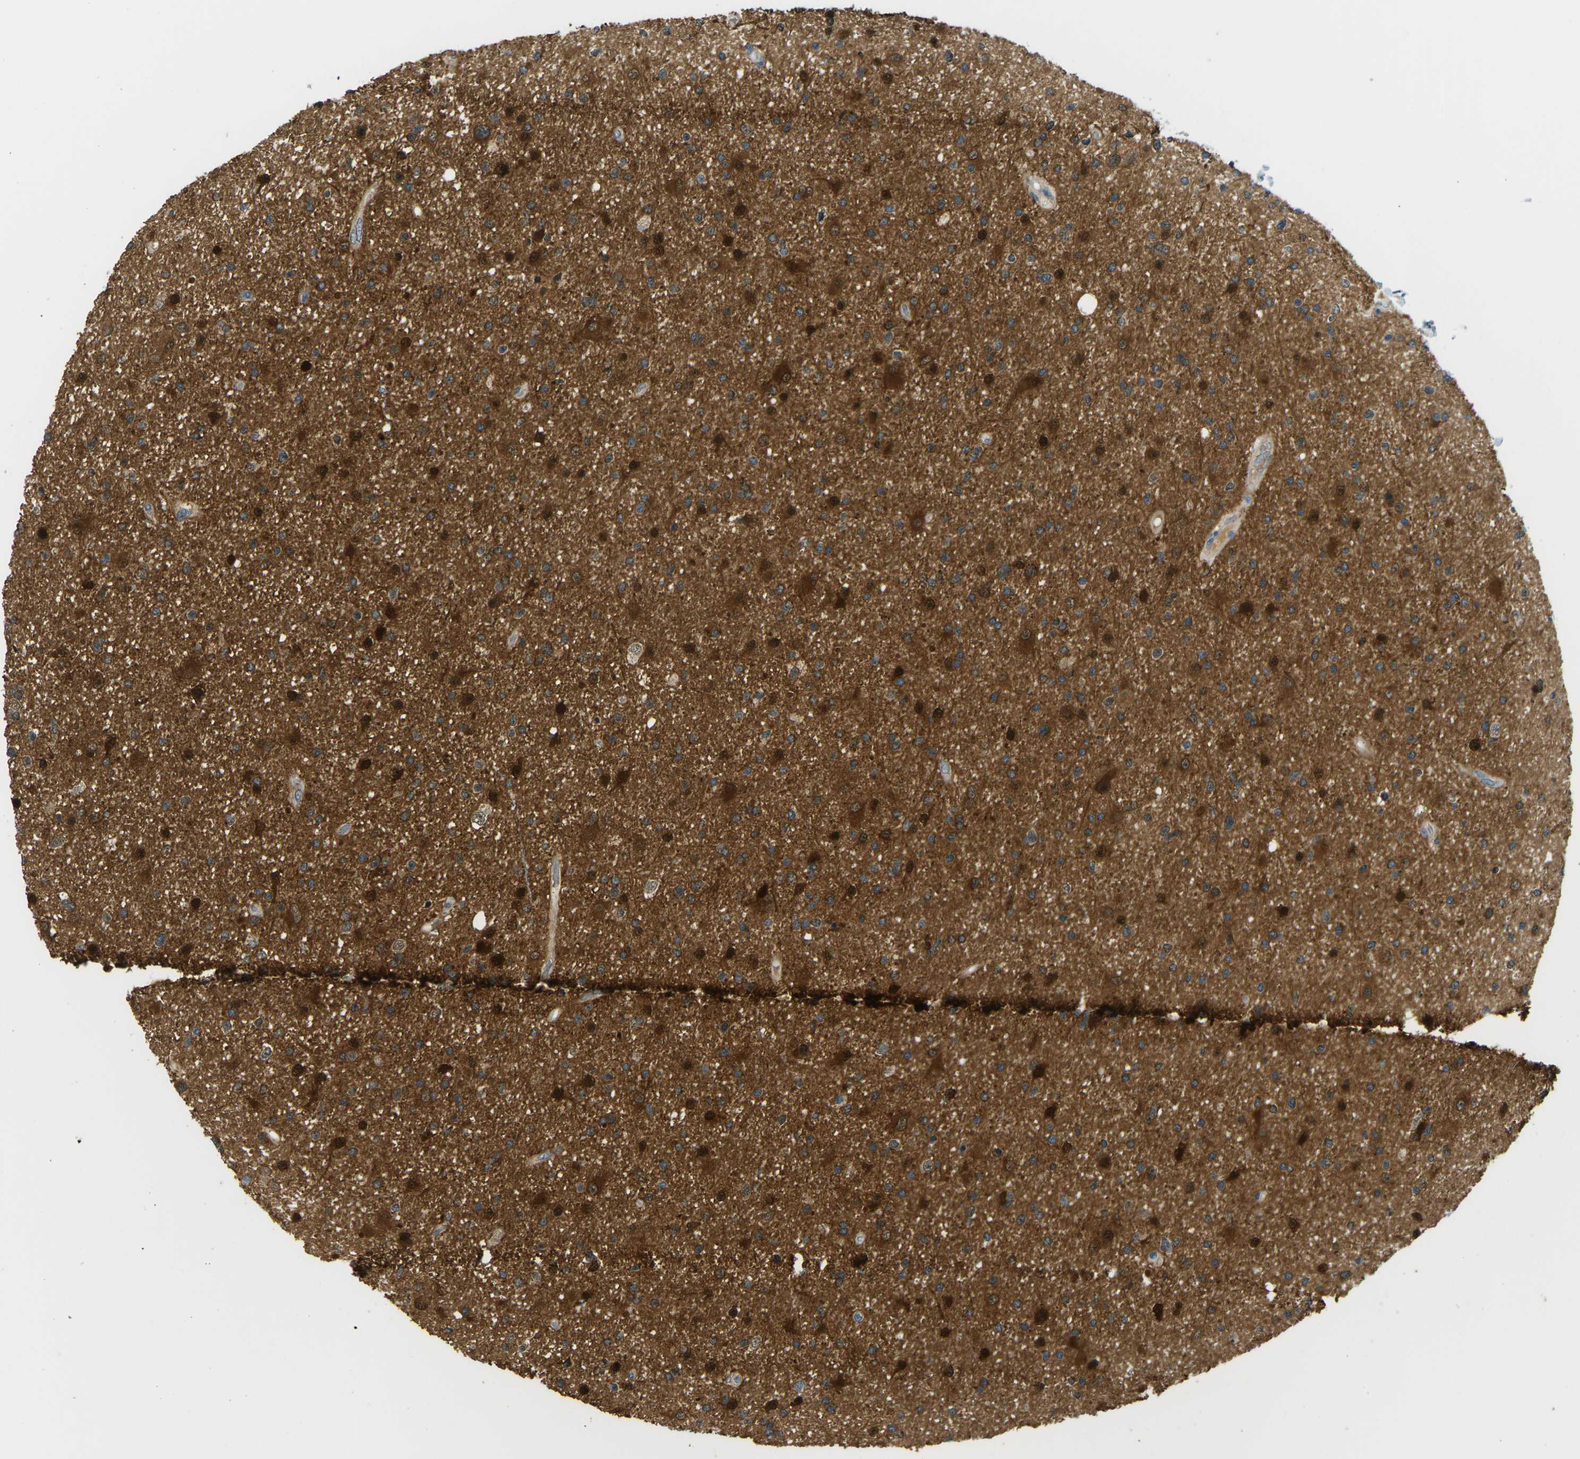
{"staining": {"intensity": "moderate", "quantity": "25%-75%", "location": "cytoplasmic/membranous"}, "tissue": "glioma", "cell_type": "Tumor cells", "image_type": "cancer", "snomed": [{"axis": "morphology", "description": "Glioma, malignant, High grade"}, {"axis": "topography", "description": "Brain"}], "caption": "Glioma was stained to show a protein in brown. There is medium levels of moderate cytoplasmic/membranous staining in approximately 25%-75% of tumor cells. (Brightfield microscopy of DAB IHC at high magnification).", "gene": "PSAT1", "patient": {"sex": "male", "age": 33}}